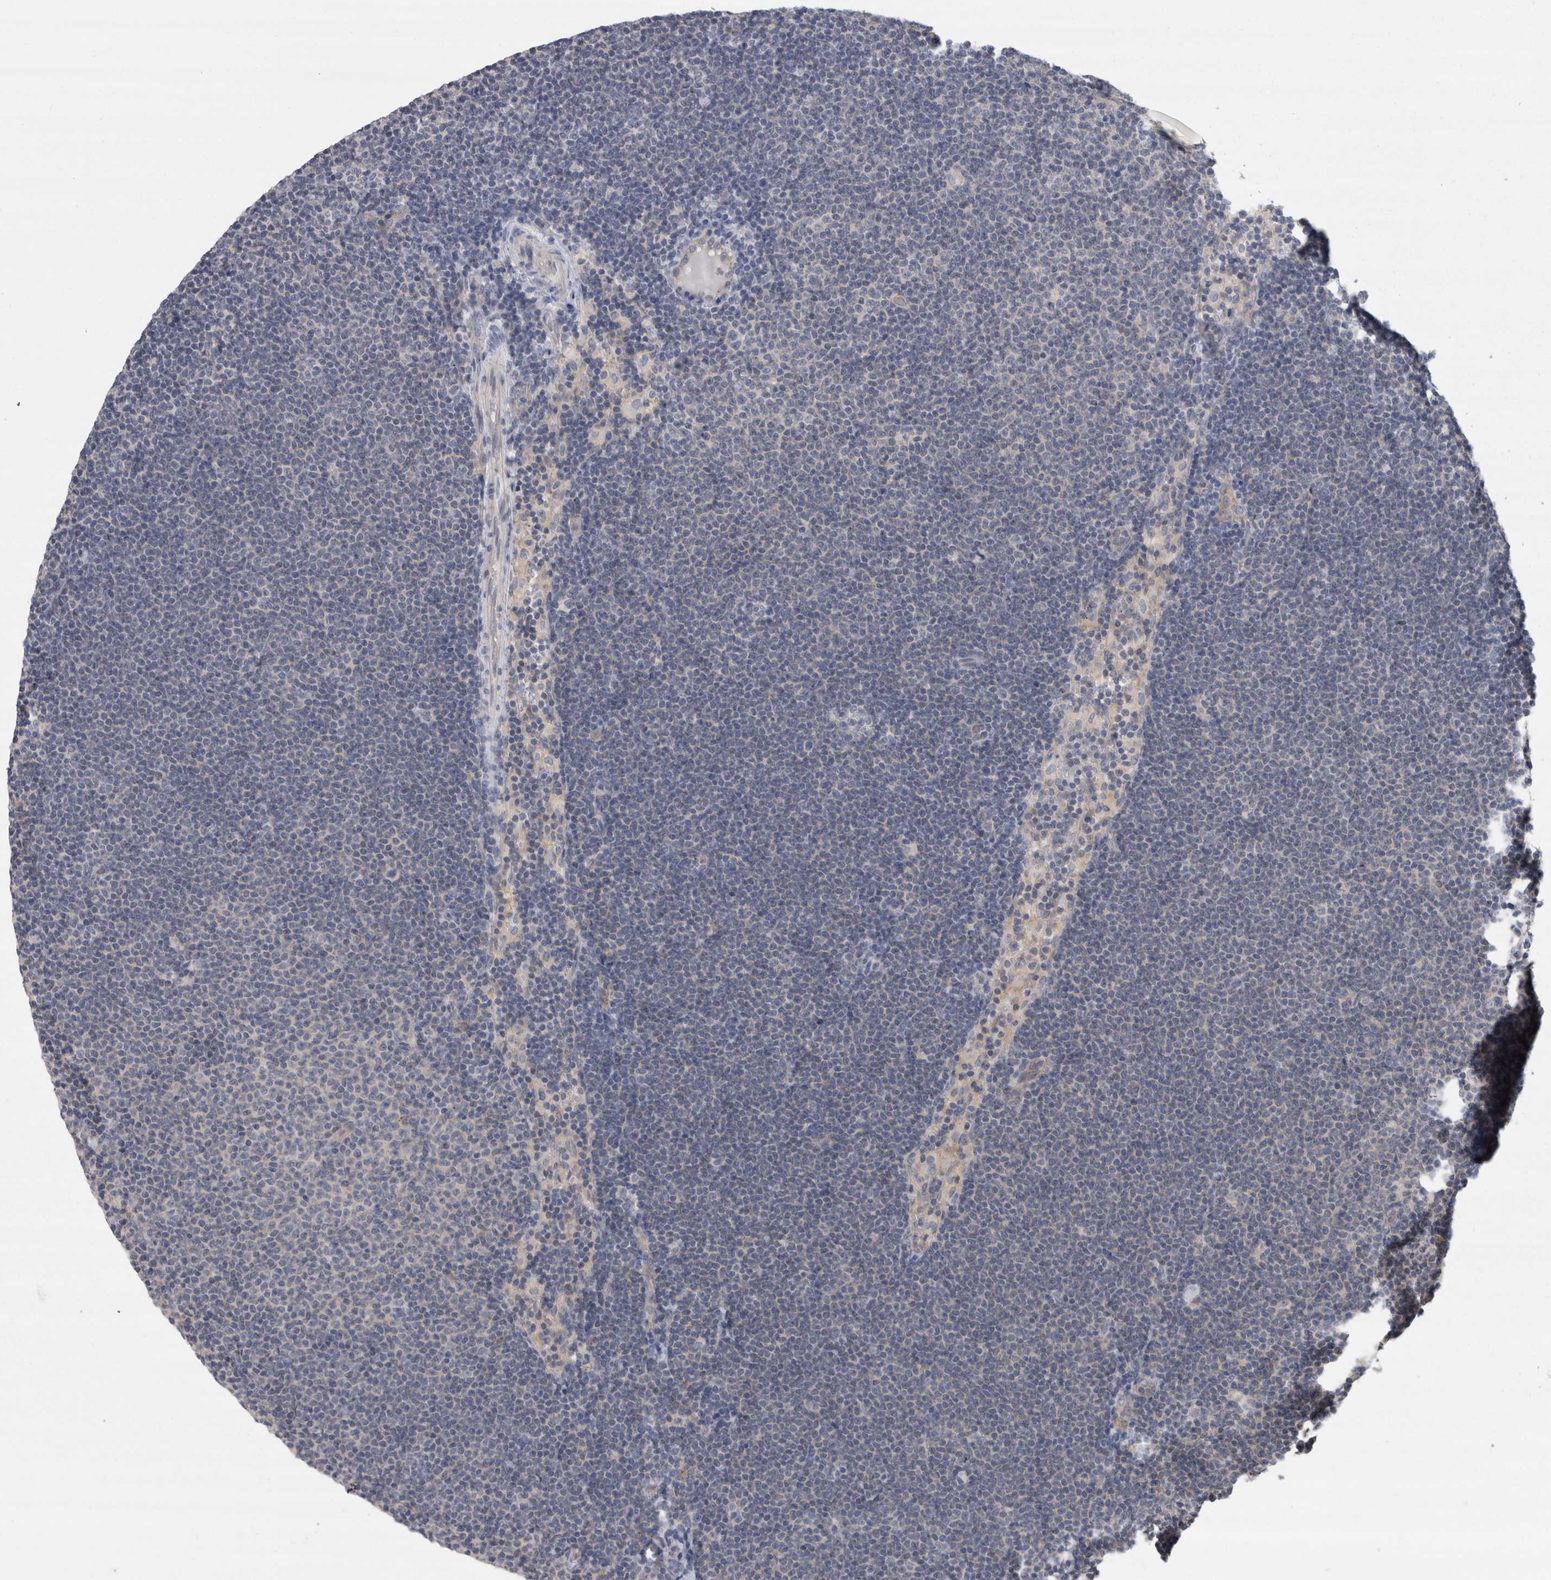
{"staining": {"intensity": "negative", "quantity": "none", "location": "none"}, "tissue": "lymphoma", "cell_type": "Tumor cells", "image_type": "cancer", "snomed": [{"axis": "morphology", "description": "Malignant lymphoma, non-Hodgkin's type, Low grade"}, {"axis": "topography", "description": "Lymph node"}], "caption": "An image of lymphoma stained for a protein exhibits no brown staining in tumor cells. (Stains: DAB (3,3'-diaminobenzidine) IHC with hematoxylin counter stain, Microscopy: brightfield microscopy at high magnification).", "gene": "LYZL6", "patient": {"sex": "female", "age": 53}}